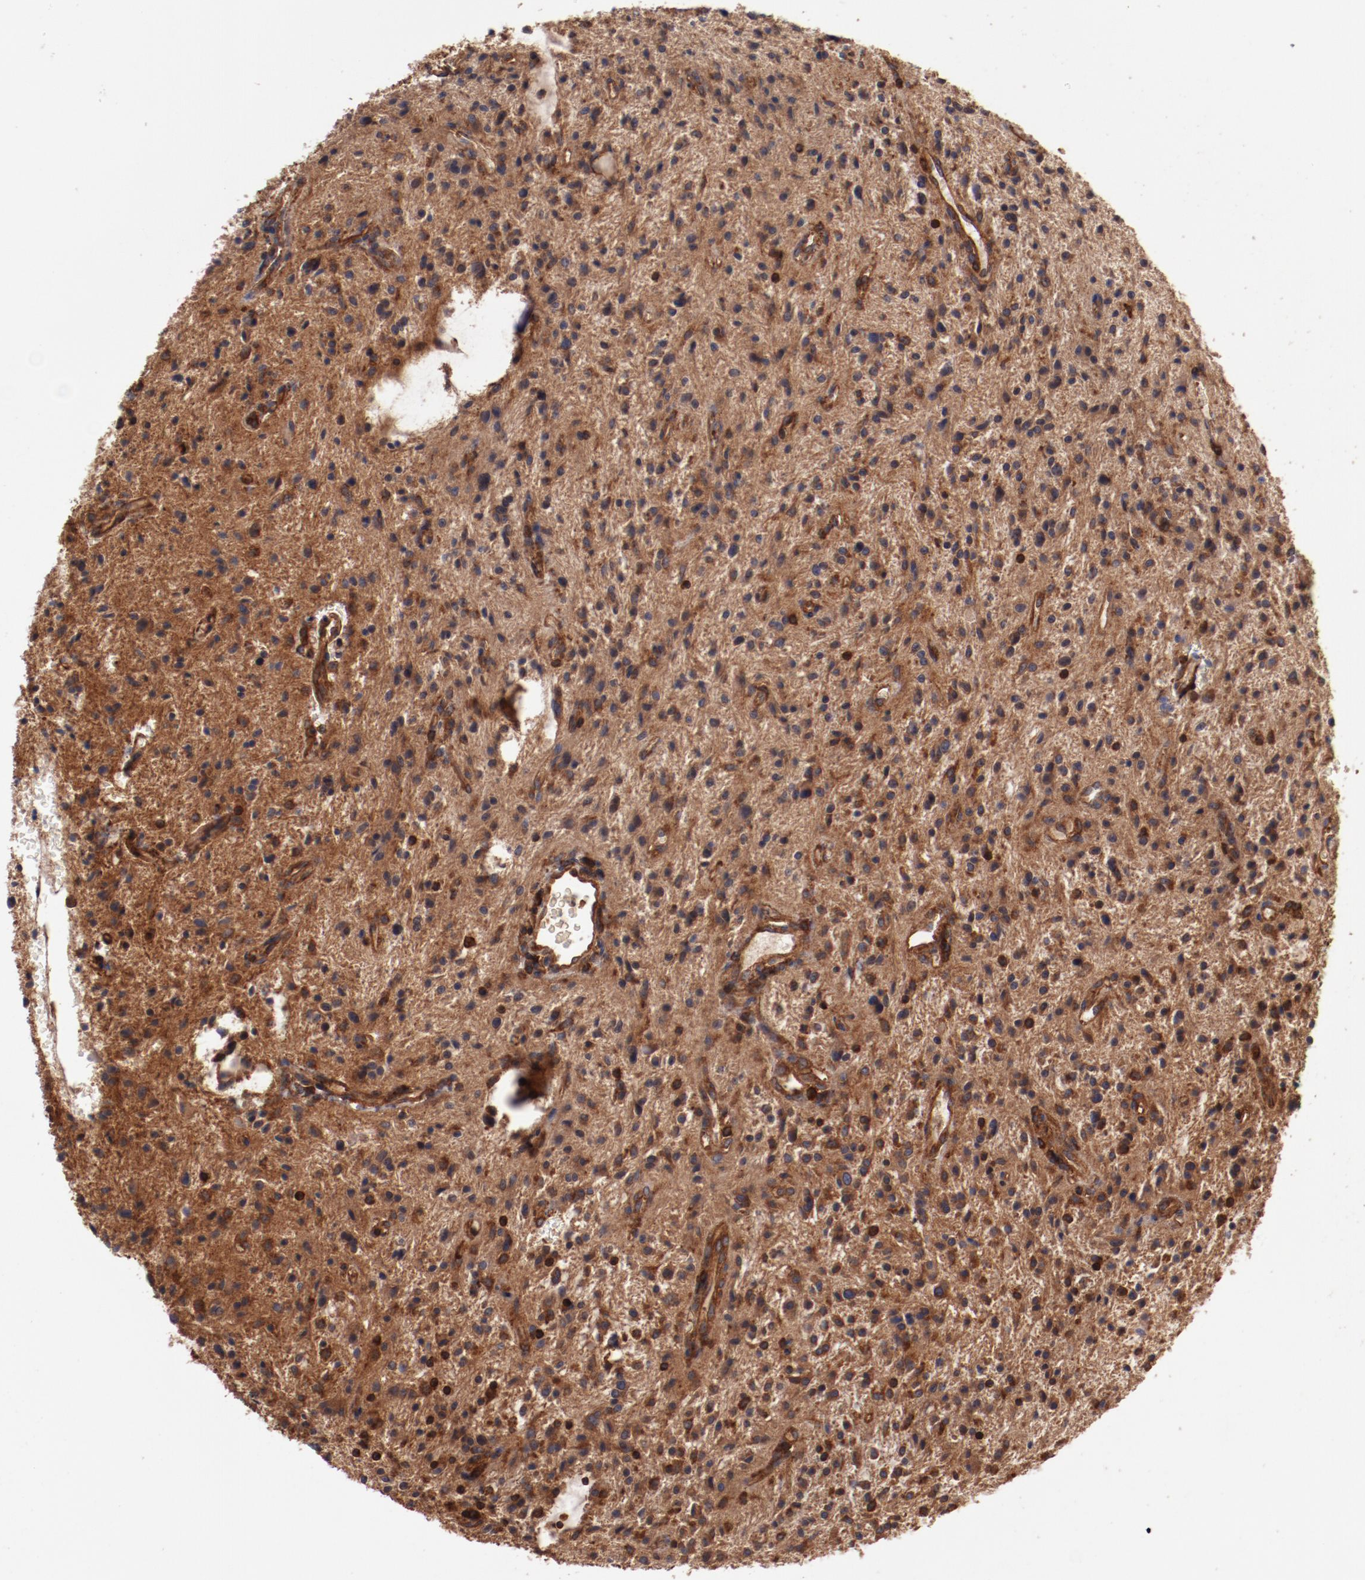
{"staining": {"intensity": "strong", "quantity": ">75%", "location": "cytoplasmic/membranous"}, "tissue": "glioma", "cell_type": "Tumor cells", "image_type": "cancer", "snomed": [{"axis": "morphology", "description": "Glioma, malignant, NOS"}, {"axis": "topography", "description": "Cerebellum"}], "caption": "Strong cytoplasmic/membranous expression for a protein is seen in approximately >75% of tumor cells of glioma using immunohistochemistry.", "gene": "TMOD3", "patient": {"sex": "female", "age": 10}}